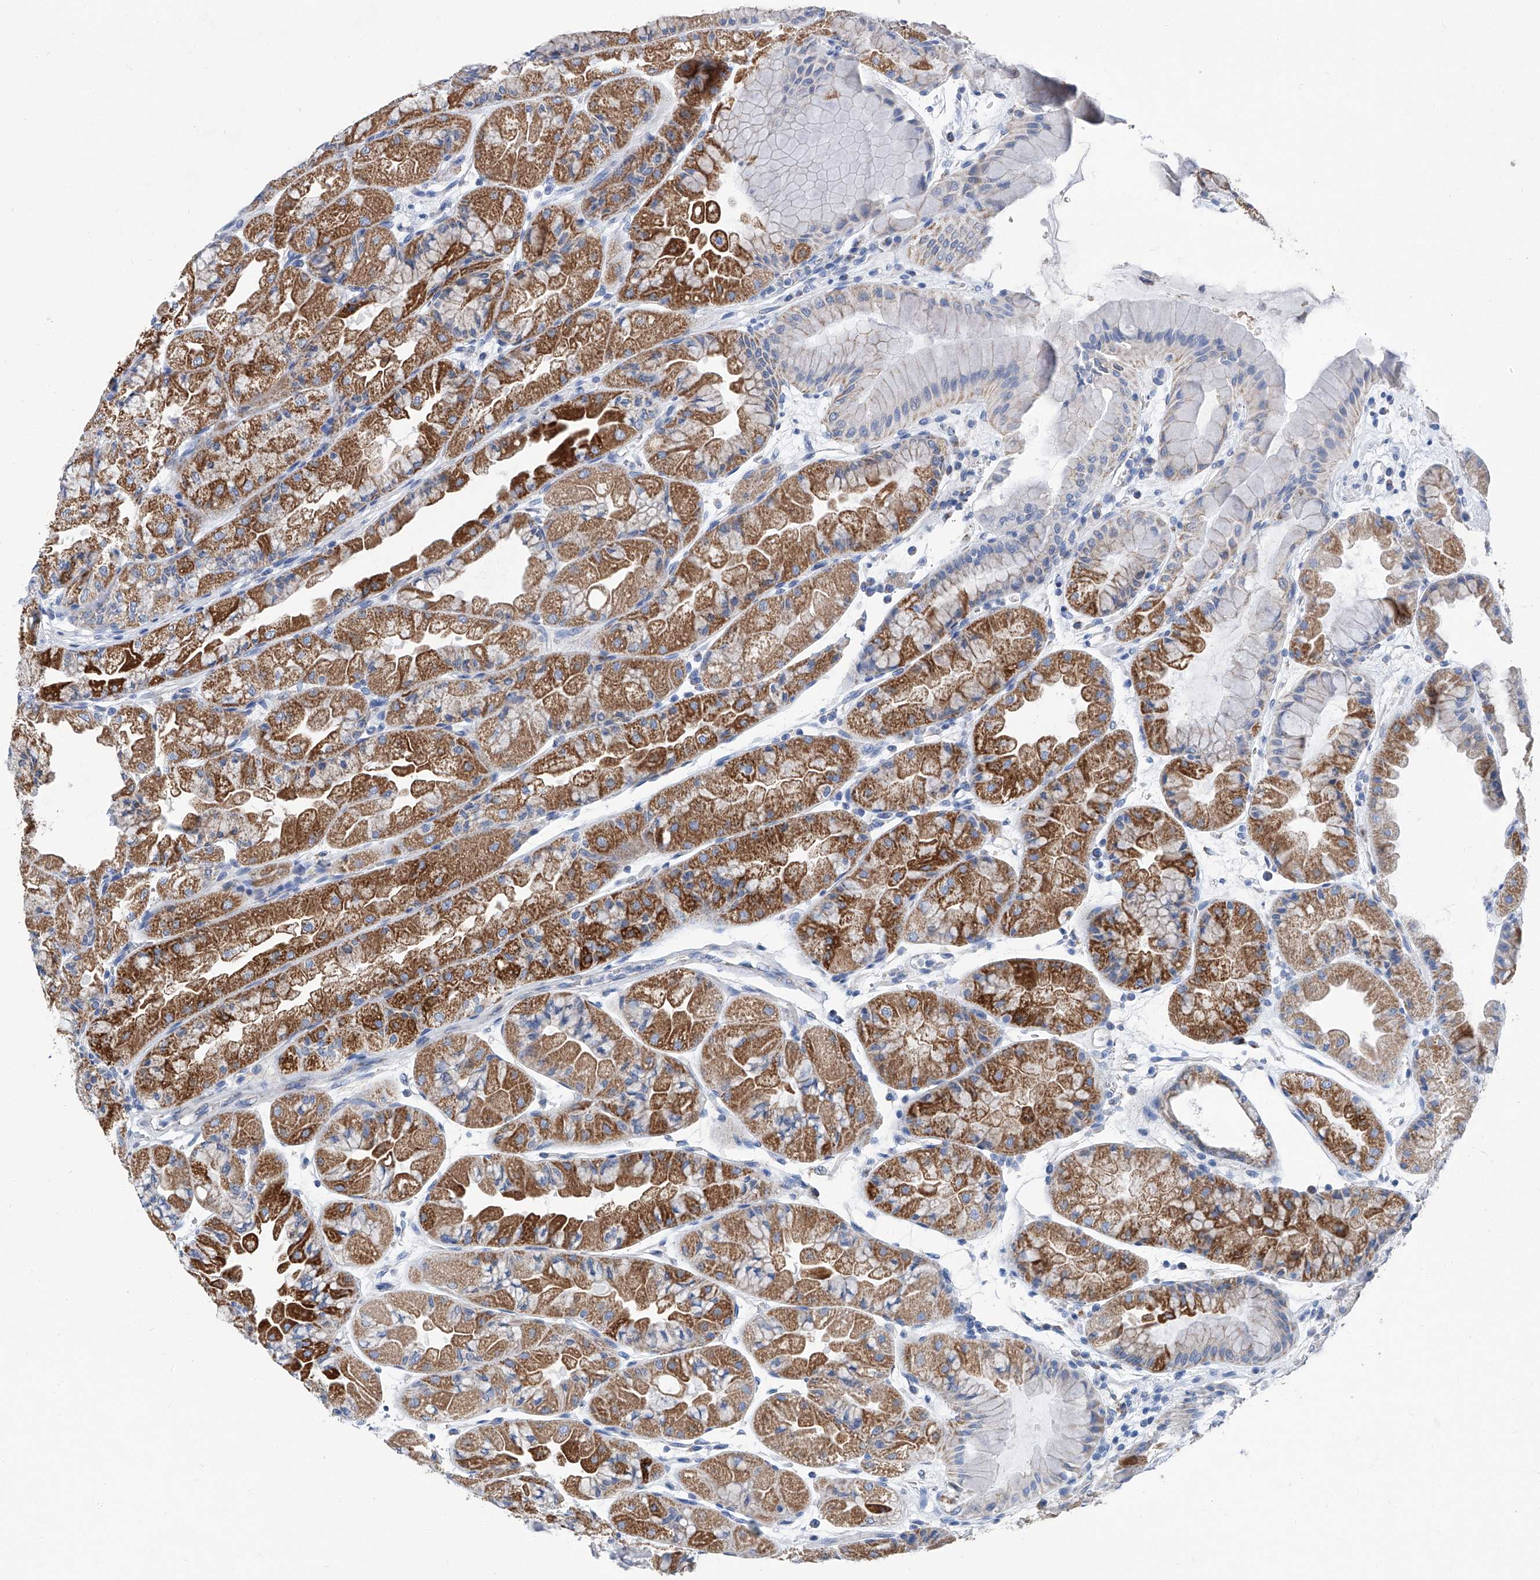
{"staining": {"intensity": "strong", "quantity": "25%-75%", "location": "cytoplasmic/membranous"}, "tissue": "stomach", "cell_type": "Glandular cells", "image_type": "normal", "snomed": [{"axis": "morphology", "description": "Normal tissue, NOS"}, {"axis": "topography", "description": "Stomach, upper"}], "caption": "Benign stomach demonstrates strong cytoplasmic/membranous staining in about 25%-75% of glandular cells (Brightfield microscopy of DAB IHC at high magnification)..", "gene": "MT", "patient": {"sex": "male", "age": 47}}